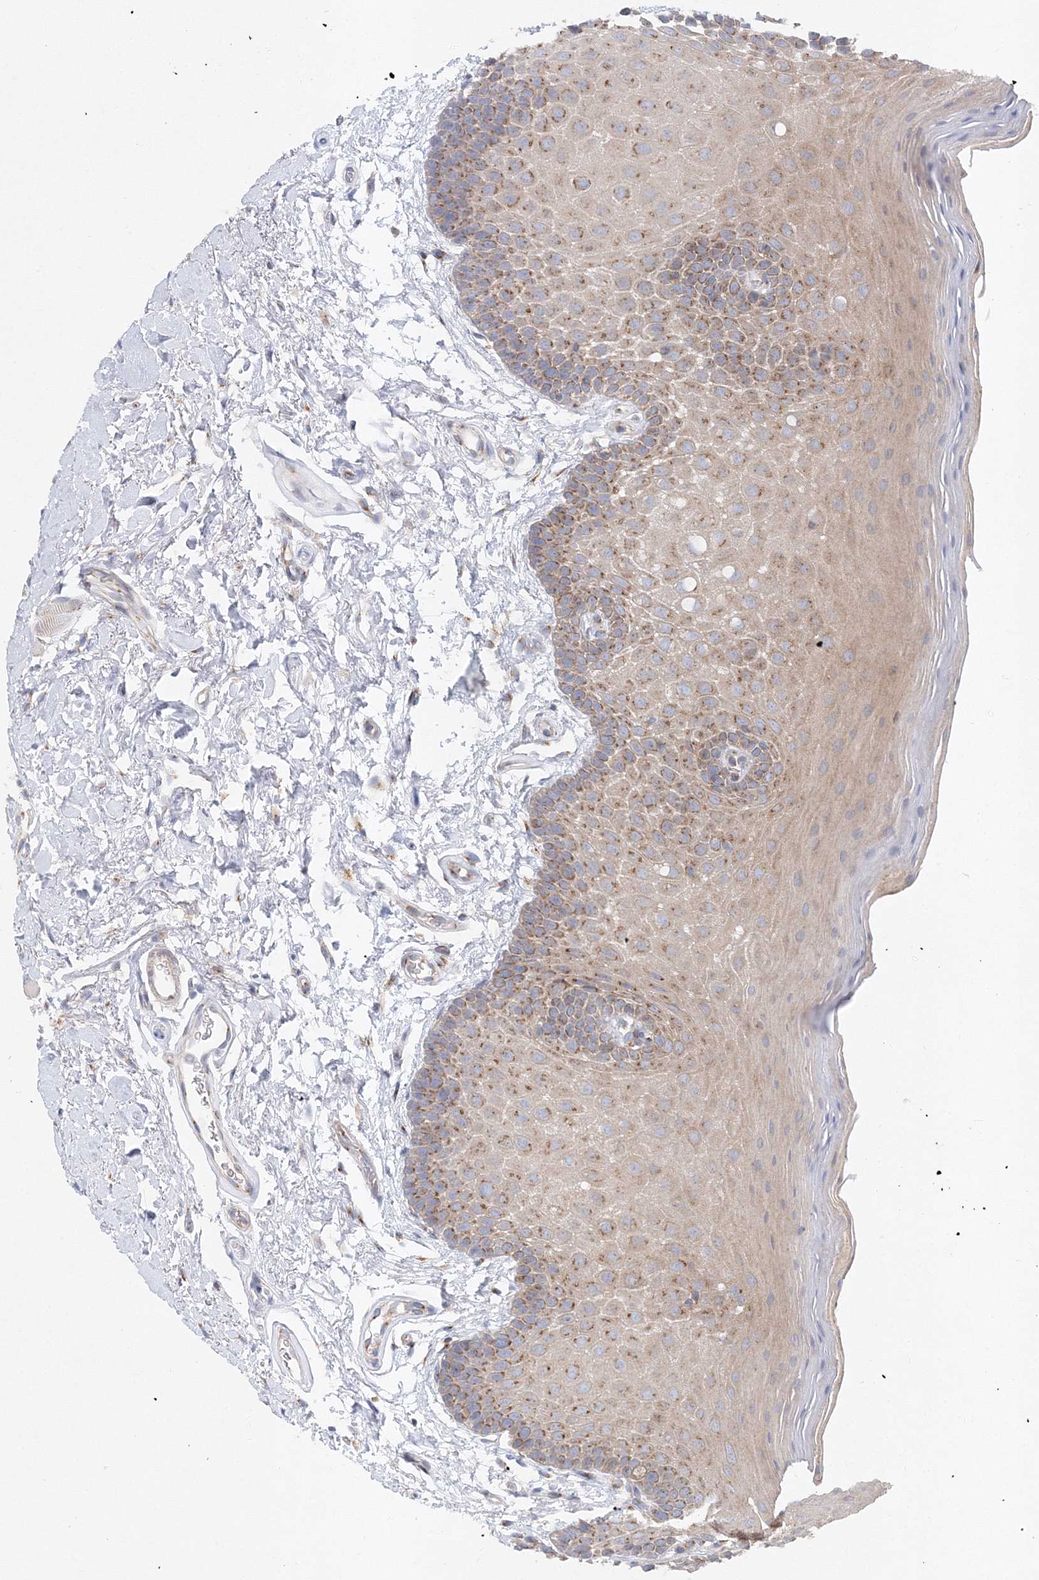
{"staining": {"intensity": "moderate", "quantity": ">75%", "location": "cytoplasmic/membranous"}, "tissue": "oral mucosa", "cell_type": "Squamous epithelial cells", "image_type": "normal", "snomed": [{"axis": "morphology", "description": "Normal tissue, NOS"}, {"axis": "topography", "description": "Oral tissue"}], "caption": "Immunohistochemistry image of unremarkable oral mucosa stained for a protein (brown), which displays medium levels of moderate cytoplasmic/membranous expression in about >75% of squamous epithelial cells.", "gene": "SEC23IP", "patient": {"sex": "male", "age": 62}}